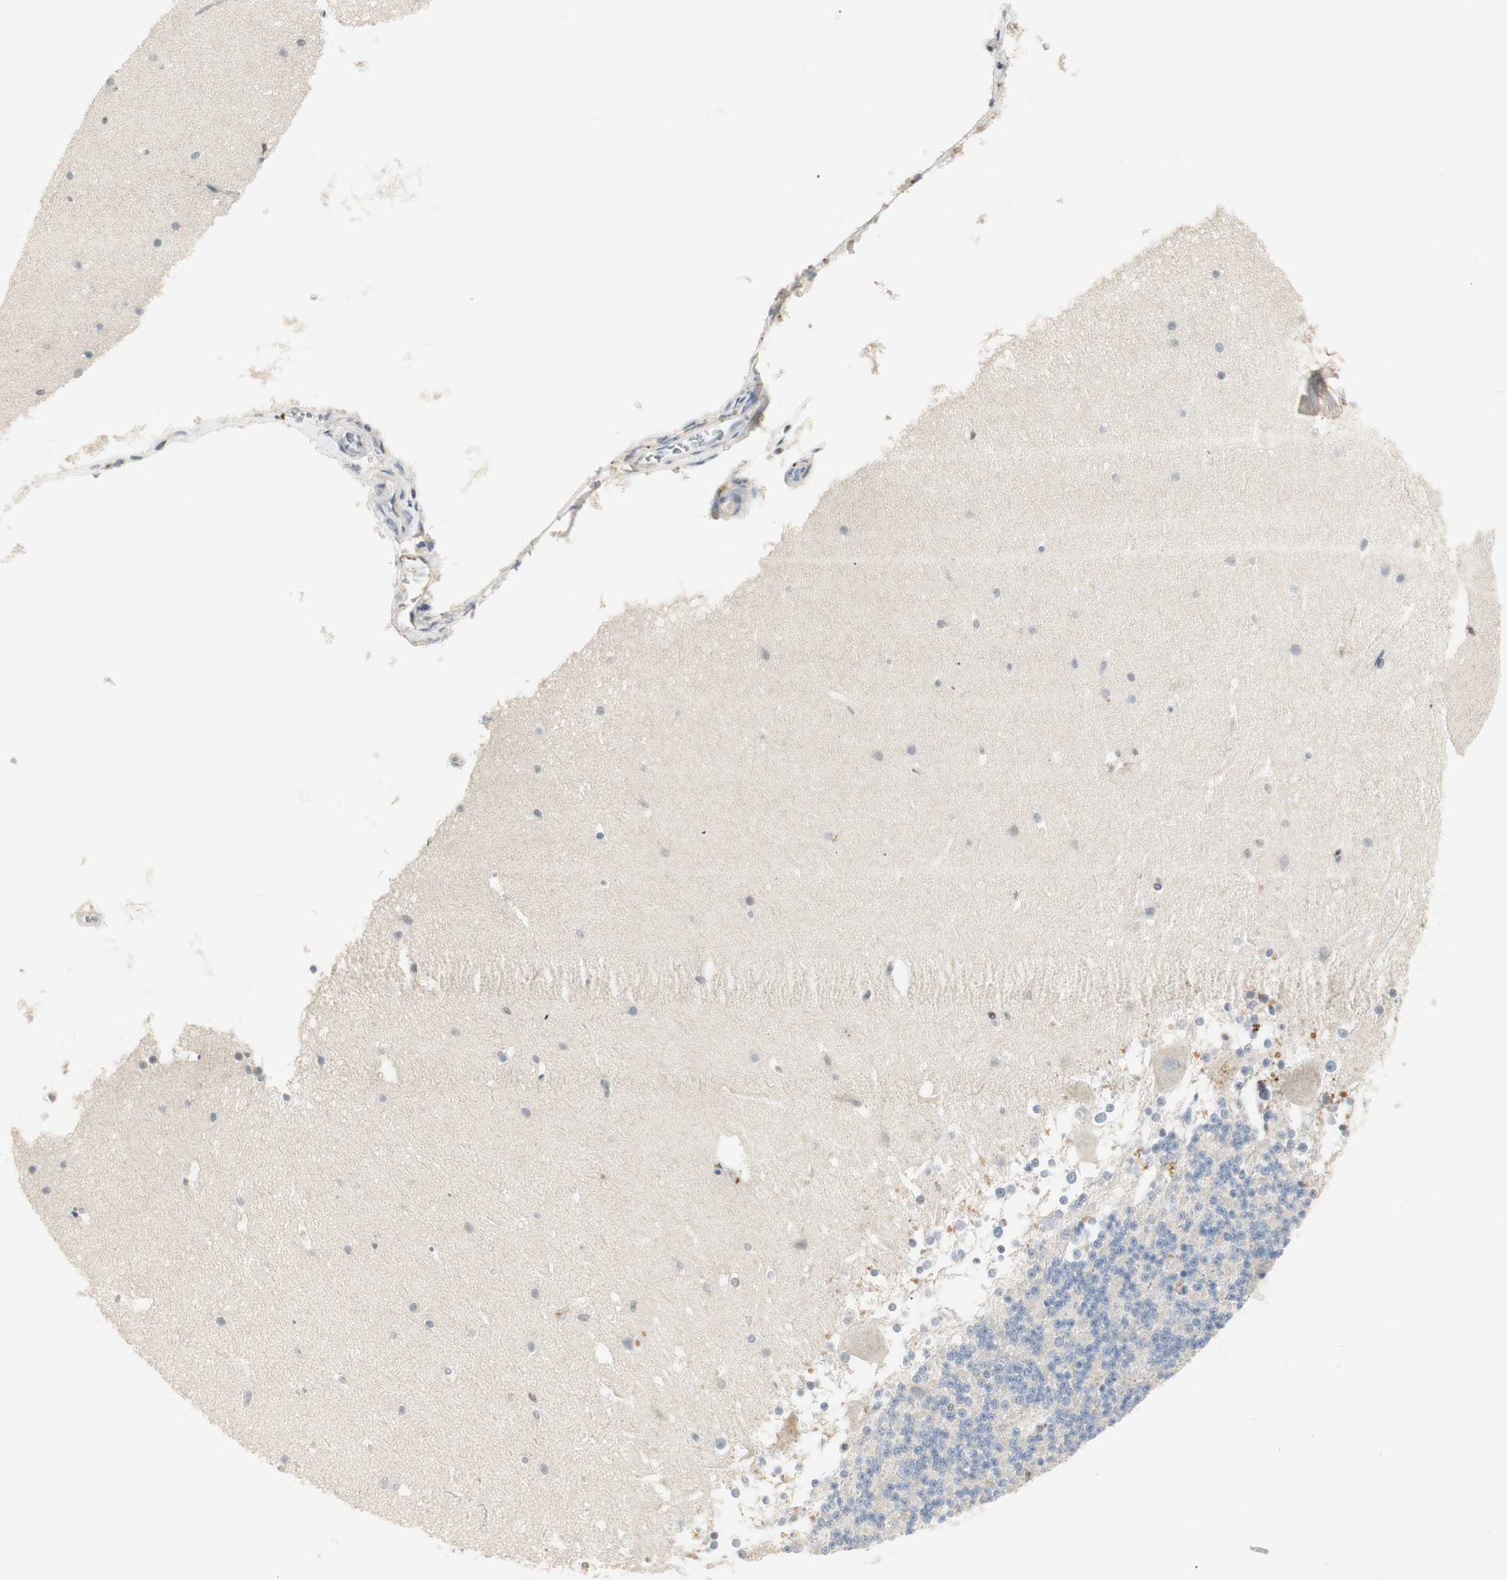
{"staining": {"intensity": "negative", "quantity": "none", "location": "none"}, "tissue": "cerebellum", "cell_type": "Cells in granular layer", "image_type": "normal", "snomed": [{"axis": "morphology", "description": "Normal tissue, NOS"}, {"axis": "topography", "description": "Cerebellum"}], "caption": "Histopathology image shows no significant protein staining in cells in granular layer of unremarkable cerebellum. The staining is performed using DAB brown chromogen with nuclei counter-stained in using hematoxylin.", "gene": "RUNX2", "patient": {"sex": "female", "age": 19}}